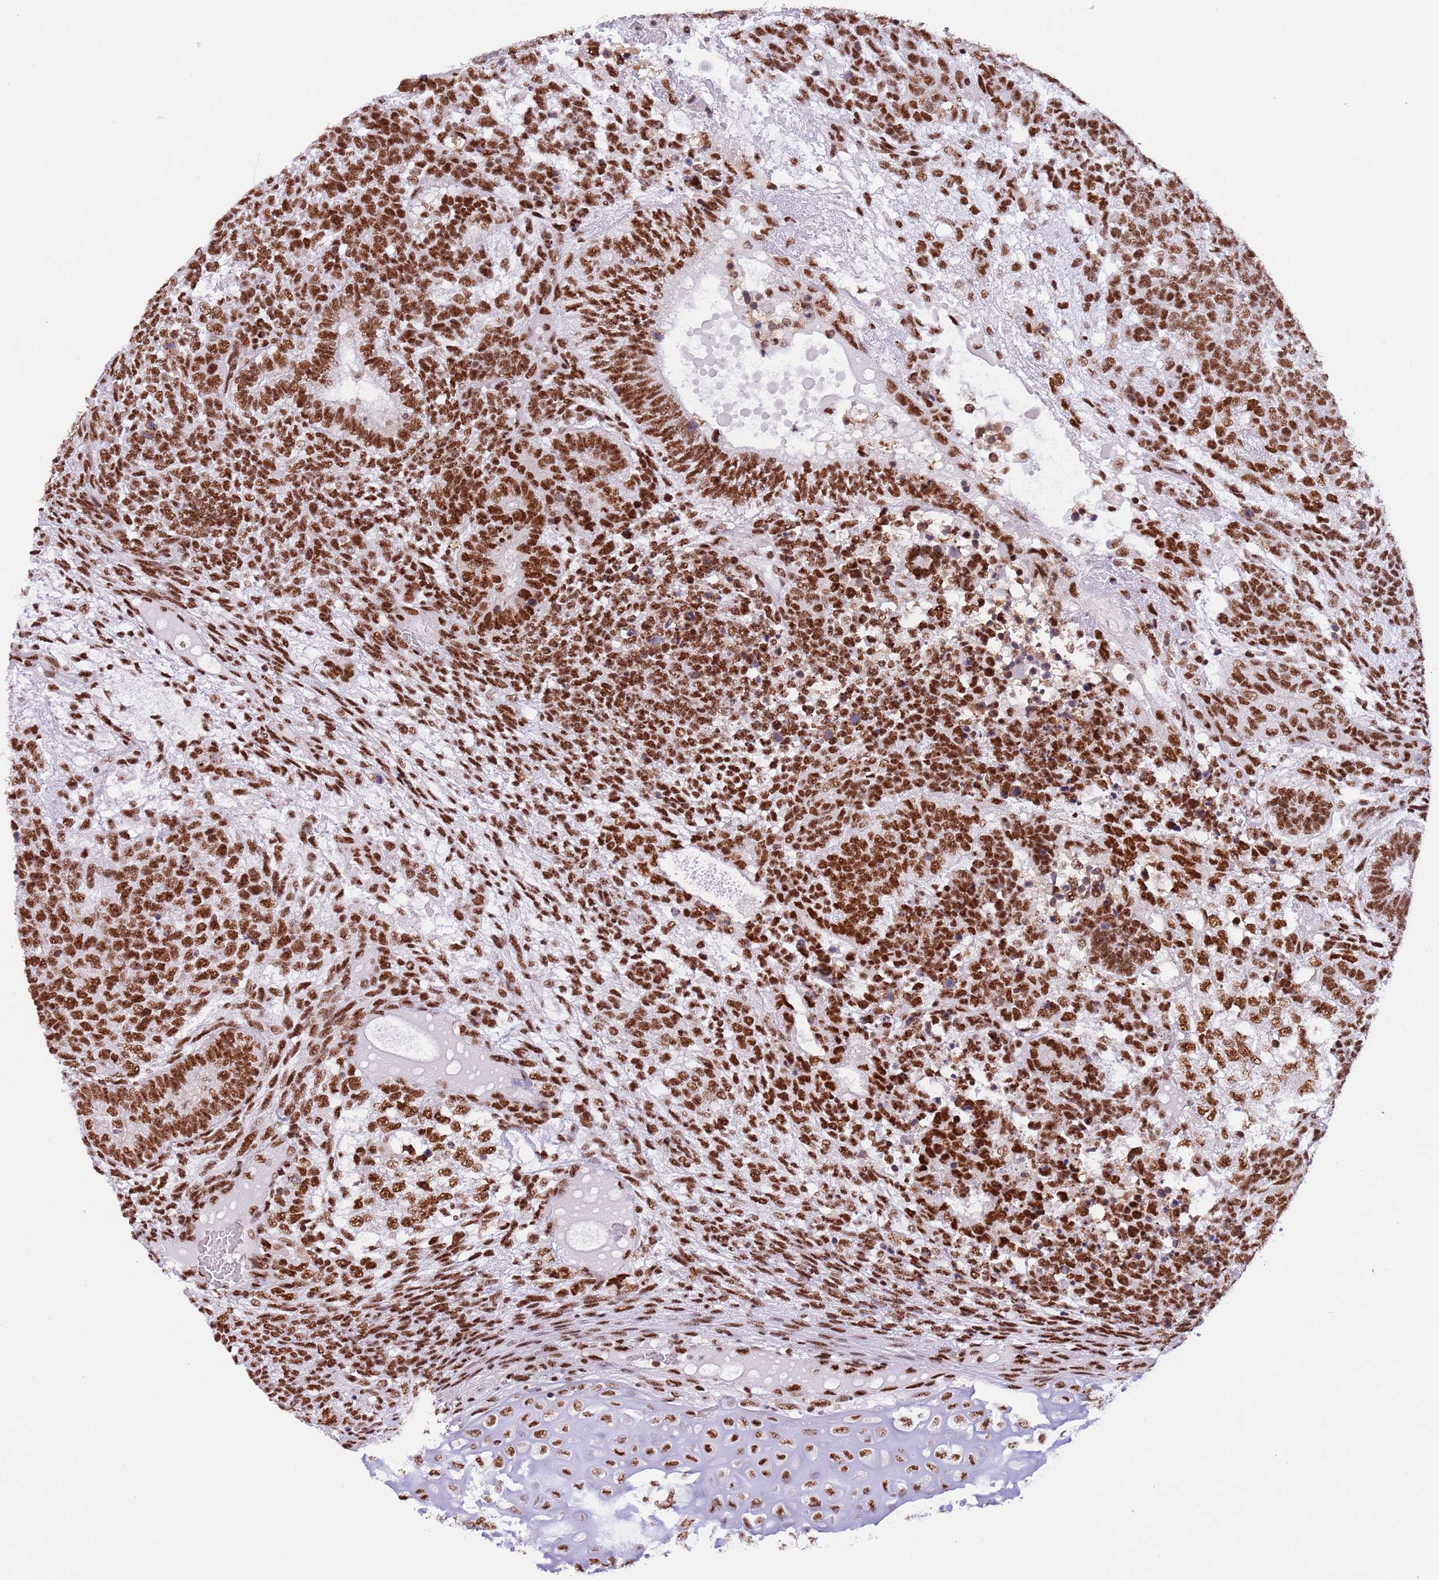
{"staining": {"intensity": "strong", "quantity": ">75%", "location": "nuclear"}, "tissue": "testis cancer", "cell_type": "Tumor cells", "image_type": "cancer", "snomed": [{"axis": "morphology", "description": "Carcinoma, Embryonal, NOS"}, {"axis": "topography", "description": "Testis"}], "caption": "Embryonal carcinoma (testis) stained with immunohistochemistry (IHC) displays strong nuclear staining in approximately >75% of tumor cells. The protein is shown in brown color, while the nuclei are stained blue.", "gene": "SF3A2", "patient": {"sex": "male", "age": 23}}